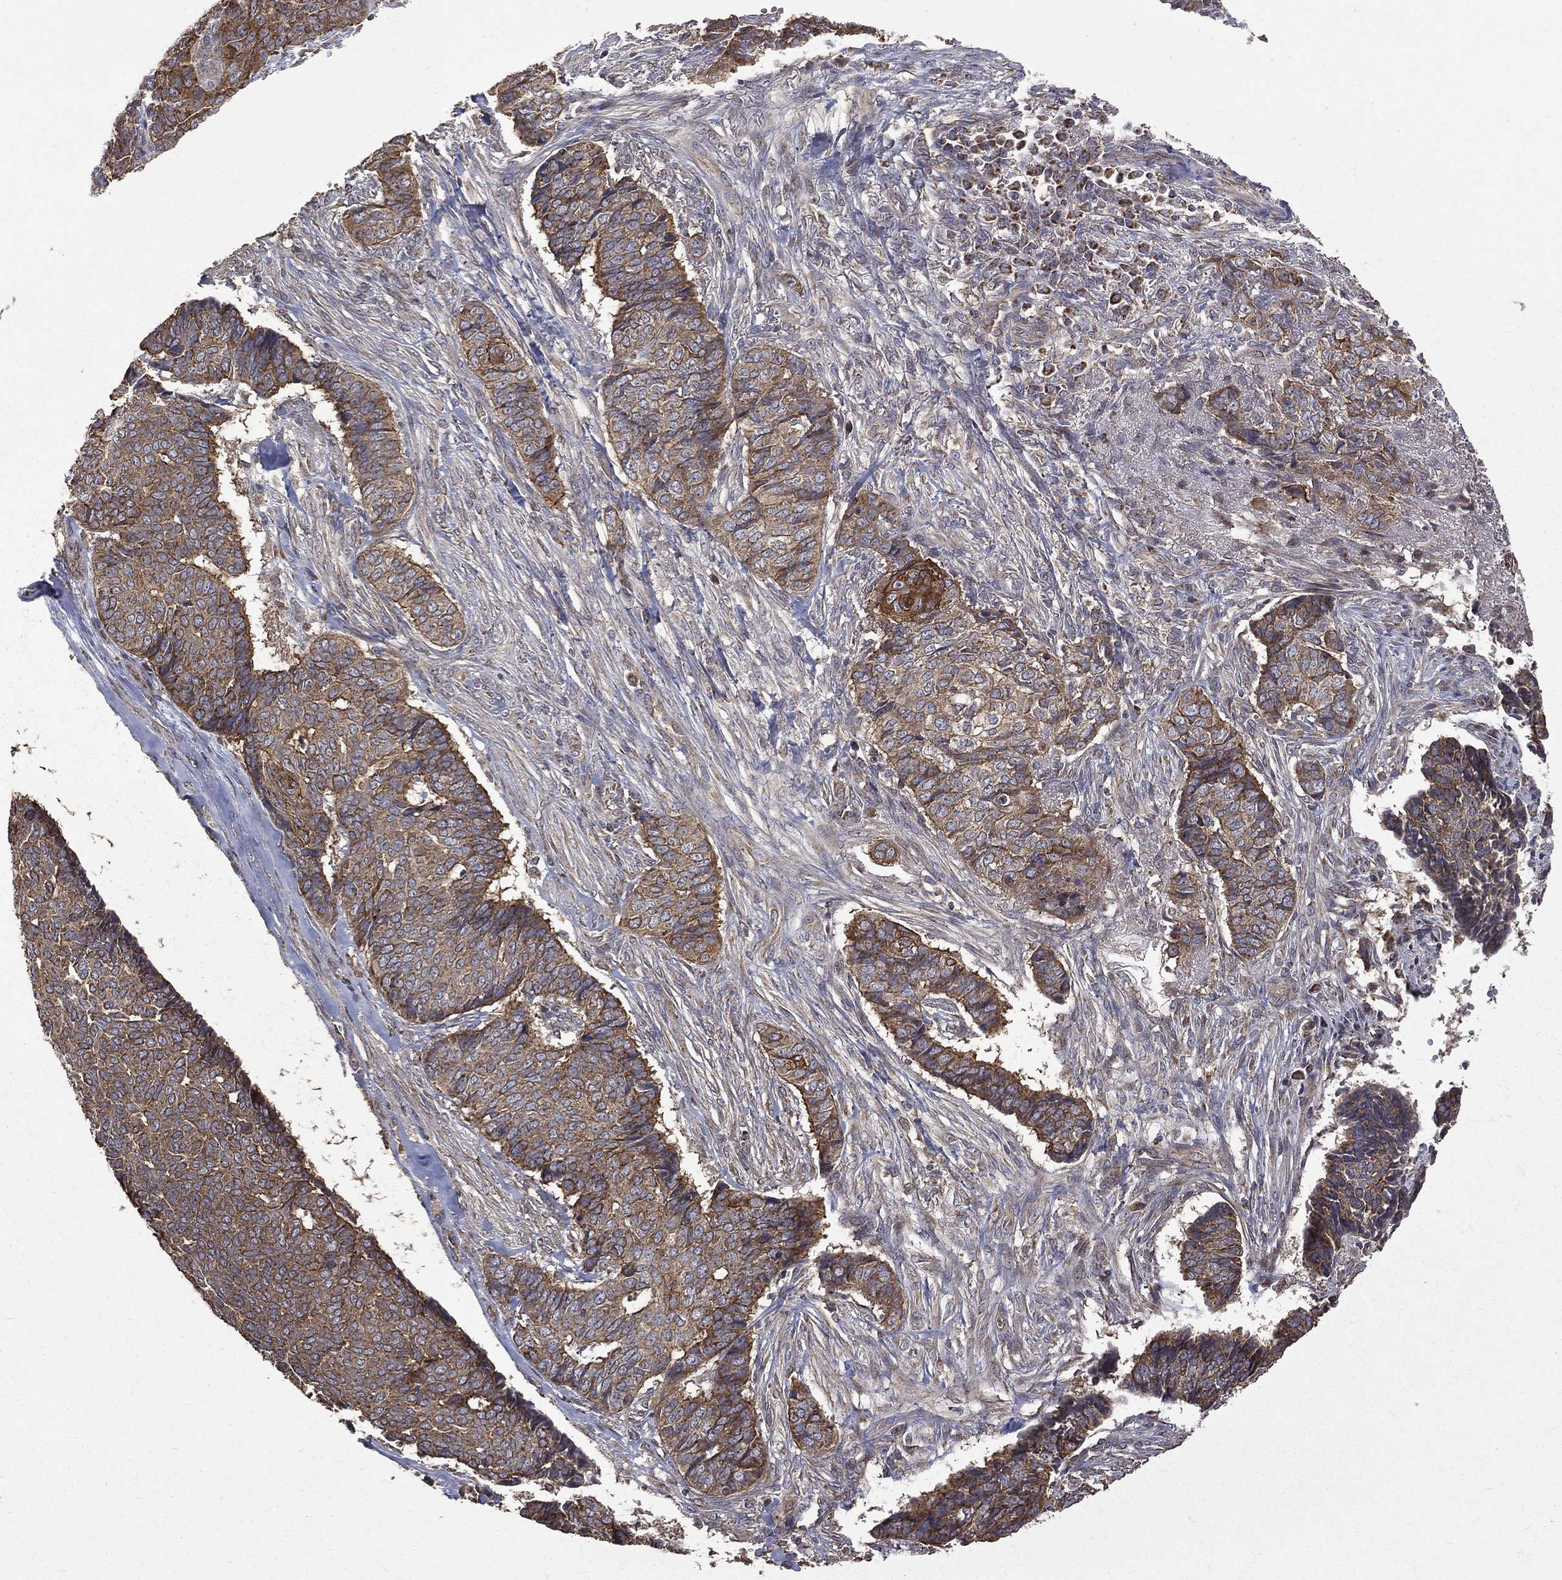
{"staining": {"intensity": "moderate", "quantity": ">75%", "location": "cytoplasmic/membranous"}, "tissue": "skin cancer", "cell_type": "Tumor cells", "image_type": "cancer", "snomed": [{"axis": "morphology", "description": "Basal cell carcinoma"}, {"axis": "topography", "description": "Skin"}], "caption": "Tumor cells reveal medium levels of moderate cytoplasmic/membranous staining in about >75% of cells in human skin basal cell carcinoma.", "gene": "RPGR", "patient": {"sex": "male", "age": 86}}